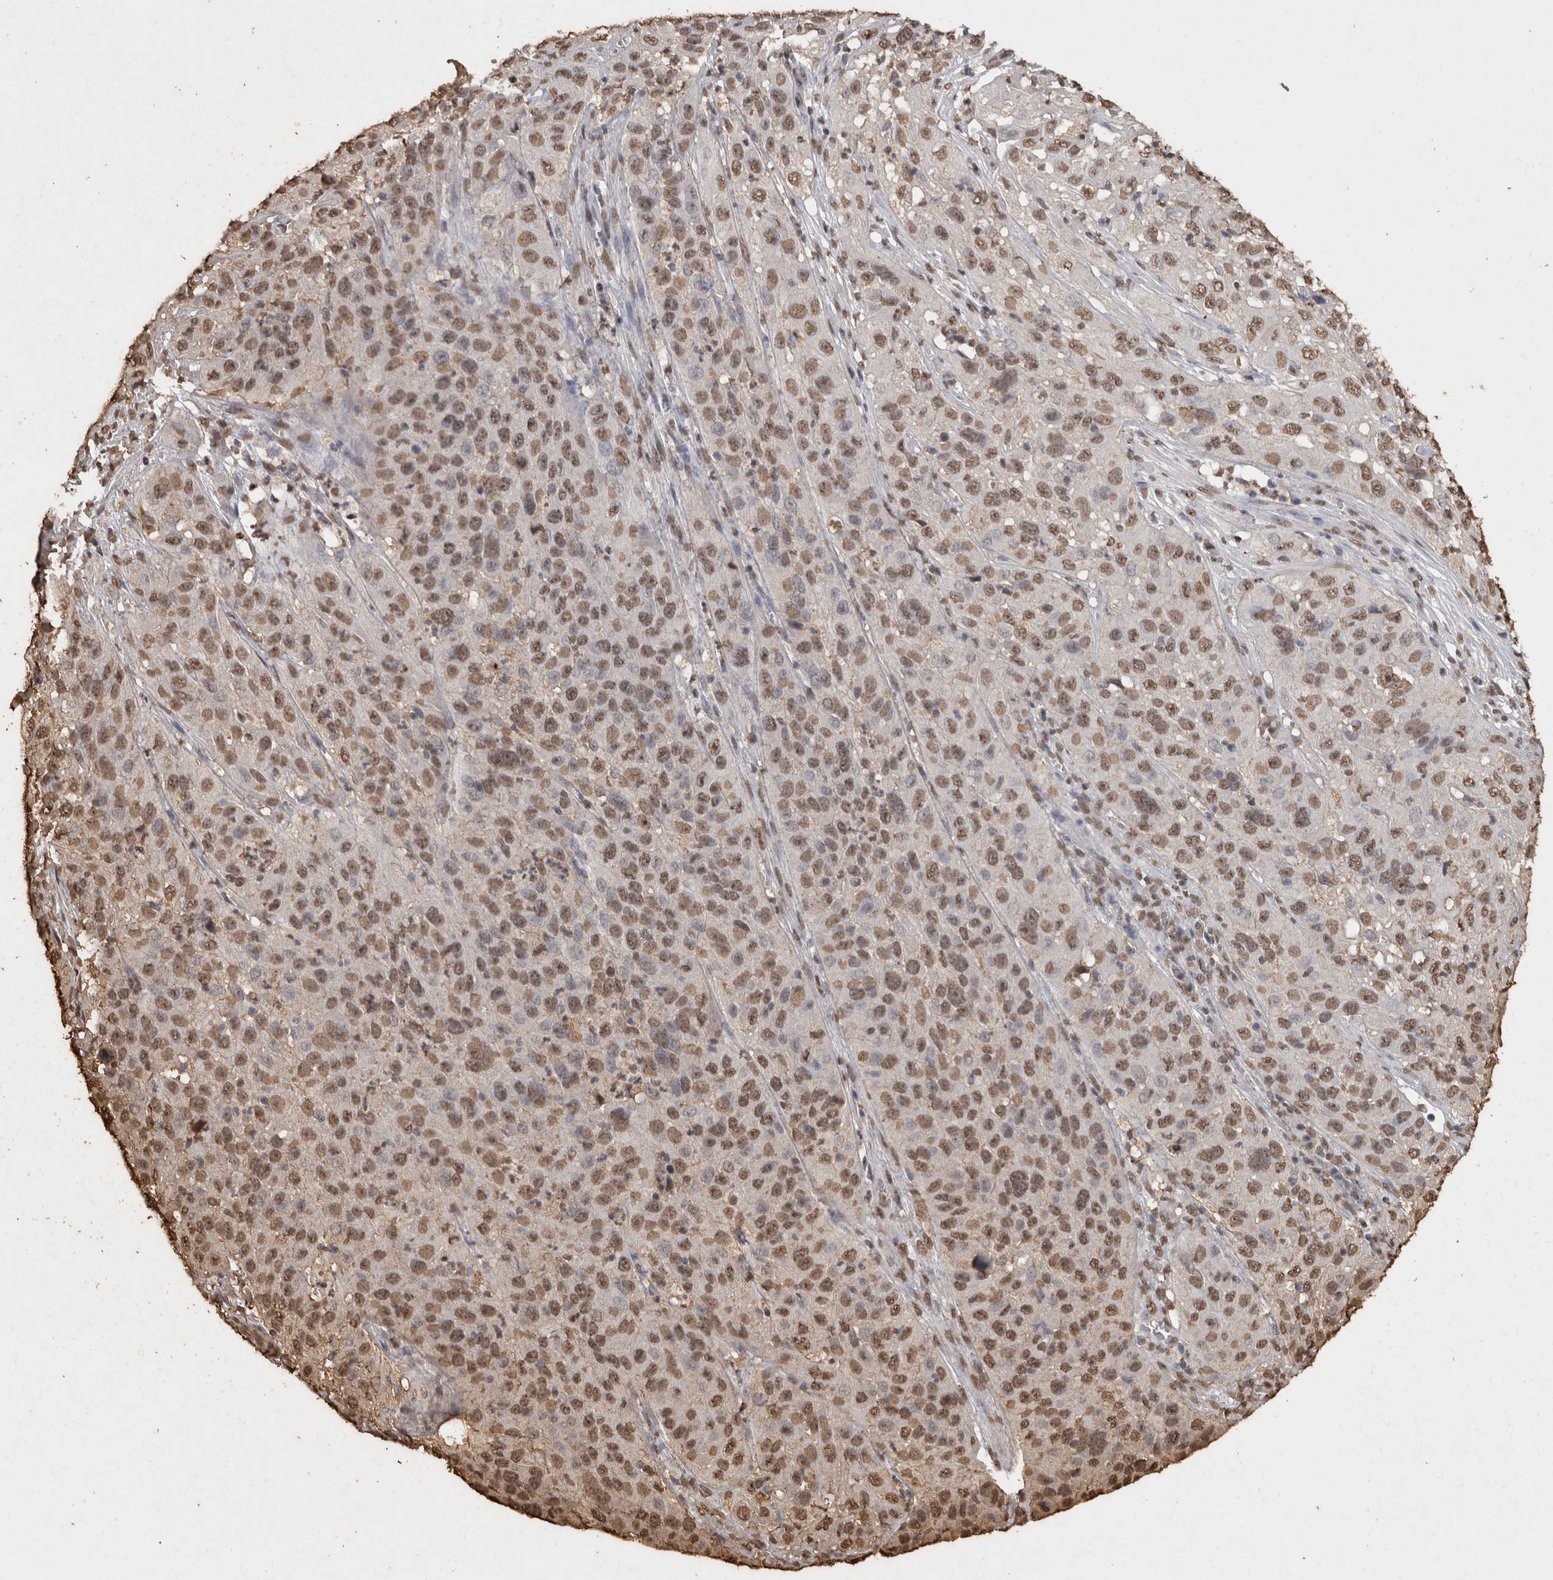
{"staining": {"intensity": "moderate", "quantity": ">75%", "location": "nuclear"}, "tissue": "cervical cancer", "cell_type": "Tumor cells", "image_type": "cancer", "snomed": [{"axis": "morphology", "description": "Squamous cell carcinoma, NOS"}, {"axis": "topography", "description": "Cervix"}], "caption": "Cervical cancer (squamous cell carcinoma) stained with a brown dye displays moderate nuclear positive positivity in about >75% of tumor cells.", "gene": "FSTL3", "patient": {"sex": "female", "age": 32}}